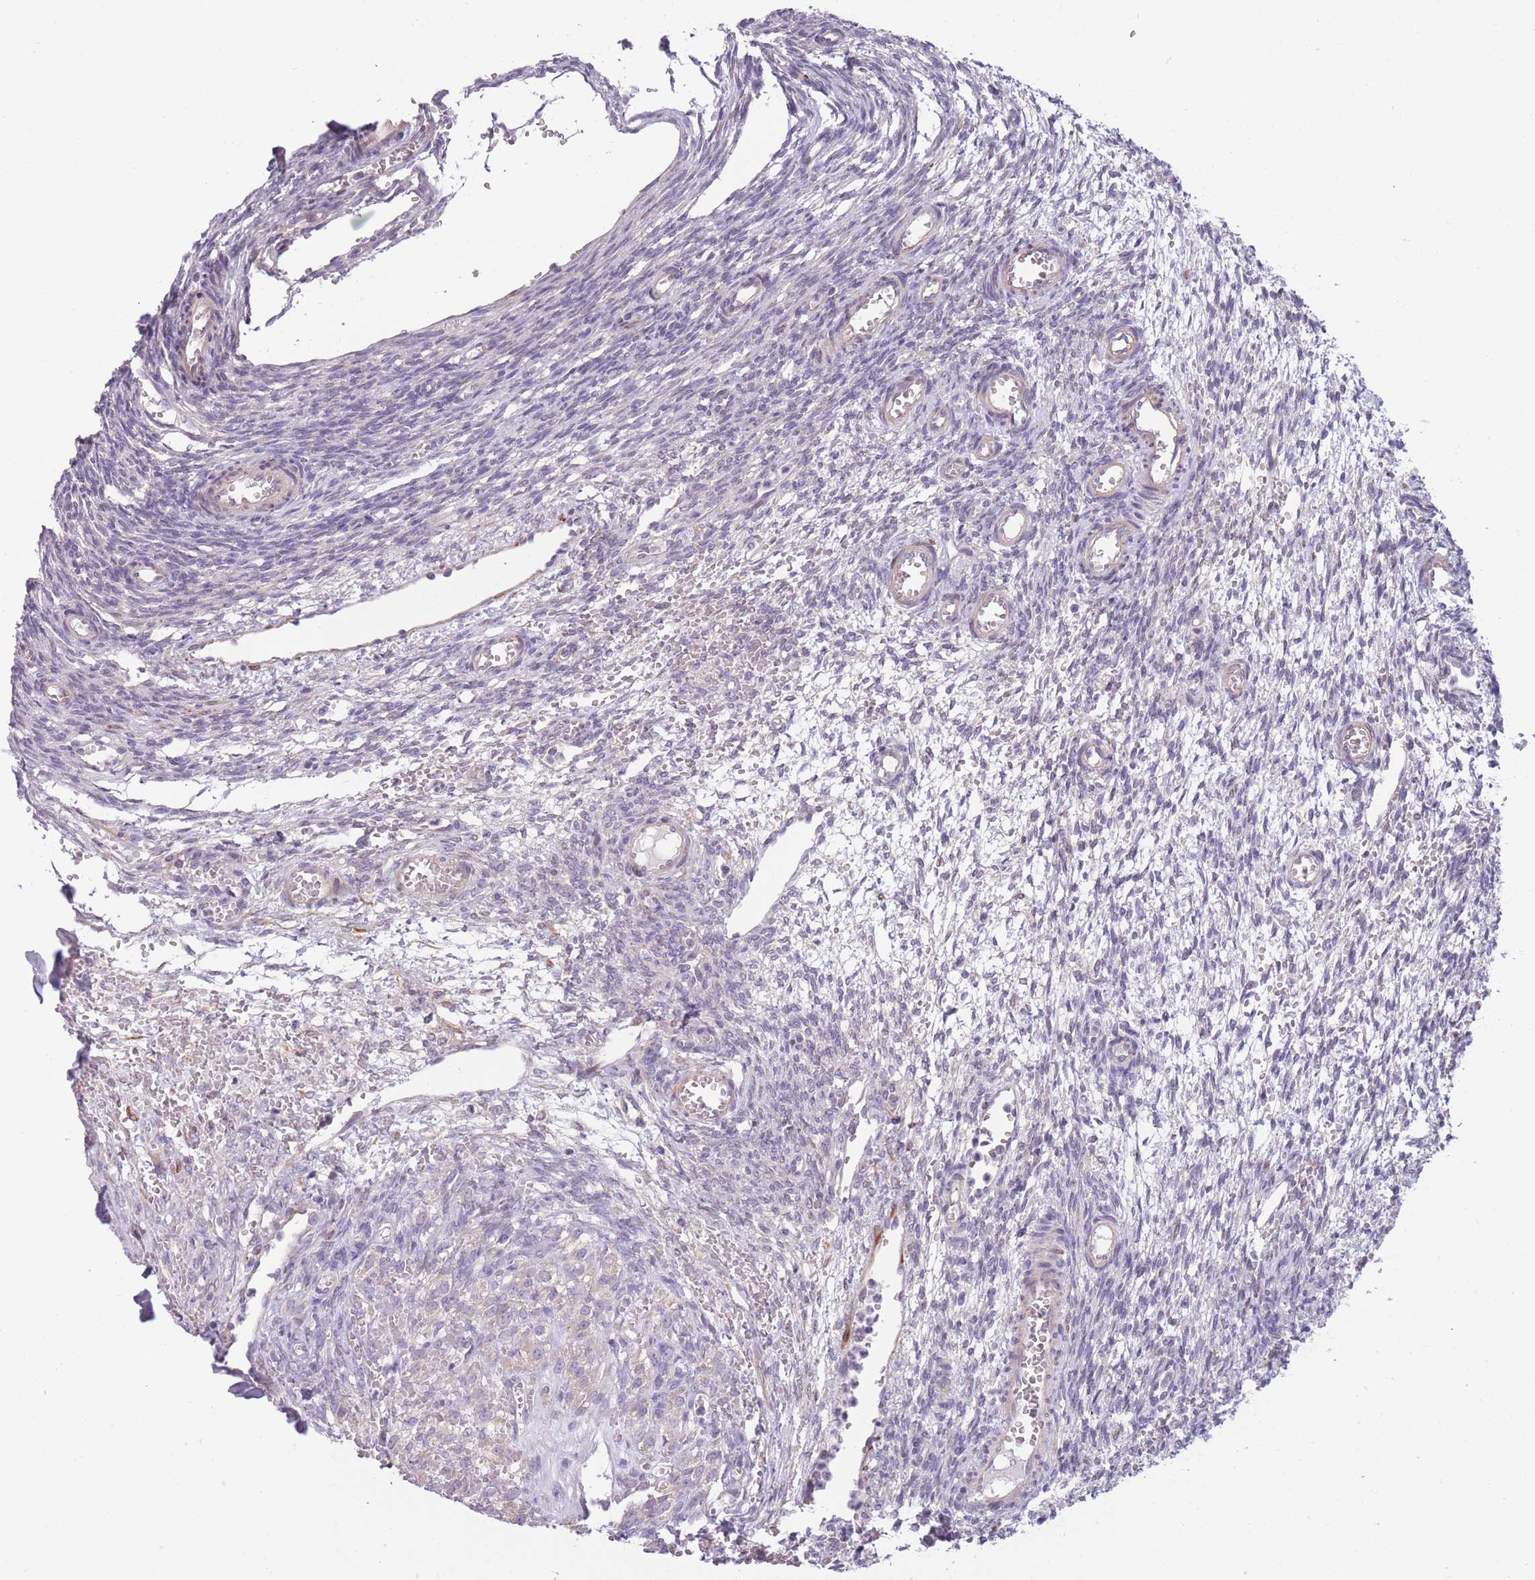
{"staining": {"intensity": "negative", "quantity": "none", "location": "none"}, "tissue": "ovary", "cell_type": "Follicle cells", "image_type": "normal", "snomed": [{"axis": "morphology", "description": "Normal tissue, NOS"}, {"axis": "topography", "description": "Ovary"}], "caption": "Follicle cells show no significant protein positivity in normal ovary. The staining is performed using DAB brown chromogen with nuclei counter-stained in using hematoxylin.", "gene": "CCNQ", "patient": {"sex": "female", "age": 39}}